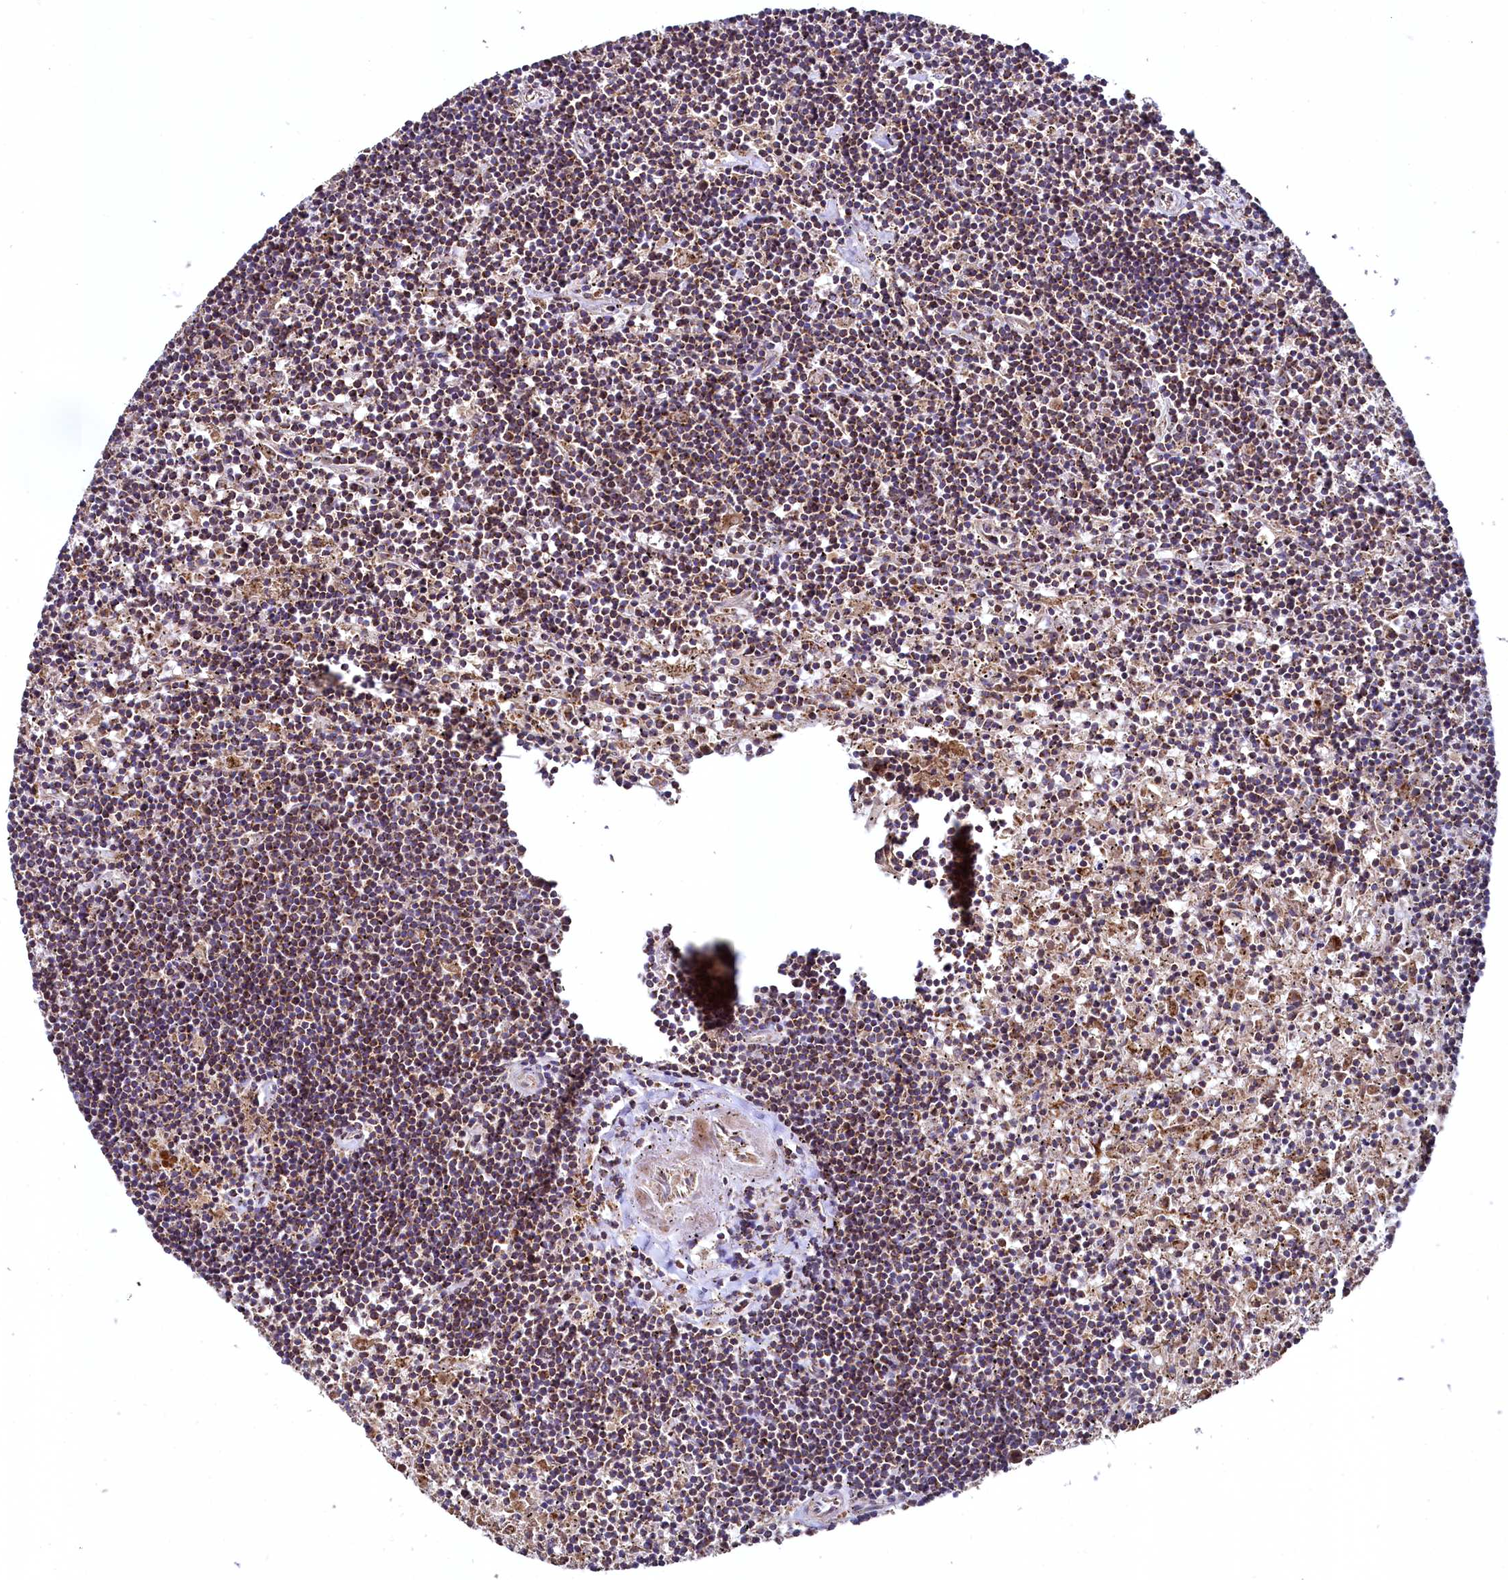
{"staining": {"intensity": "moderate", "quantity": ">75%", "location": "cytoplasmic/membranous"}, "tissue": "lymphoma", "cell_type": "Tumor cells", "image_type": "cancer", "snomed": [{"axis": "morphology", "description": "Malignant lymphoma, non-Hodgkin's type, Low grade"}, {"axis": "topography", "description": "Spleen"}], "caption": "IHC micrograph of neoplastic tissue: malignant lymphoma, non-Hodgkin's type (low-grade) stained using immunohistochemistry shows medium levels of moderate protein expression localized specifically in the cytoplasmic/membranous of tumor cells, appearing as a cytoplasmic/membranous brown color.", "gene": "METTL4", "patient": {"sex": "male", "age": 76}}